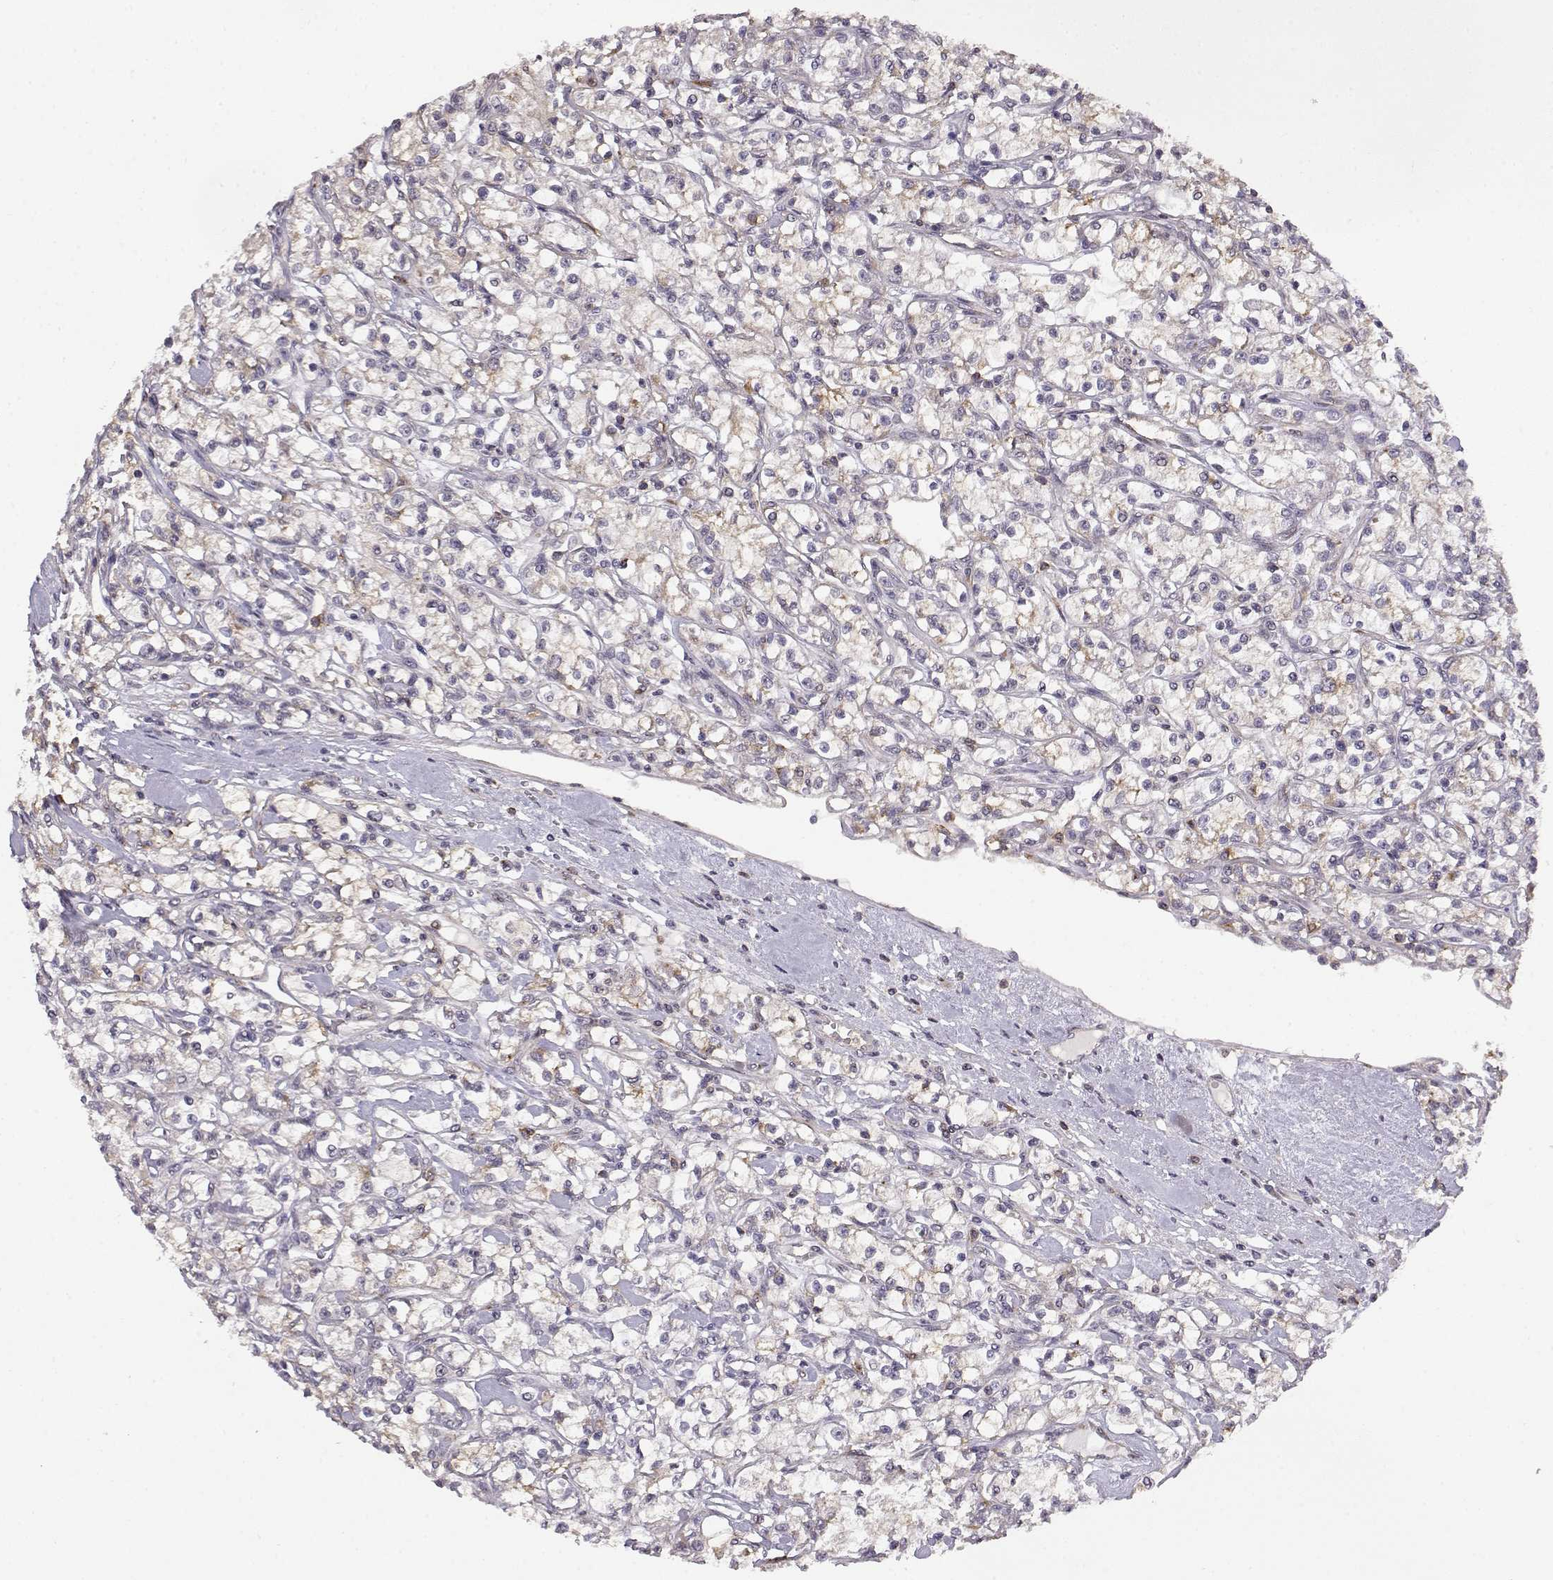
{"staining": {"intensity": "negative", "quantity": "none", "location": "none"}, "tissue": "renal cancer", "cell_type": "Tumor cells", "image_type": "cancer", "snomed": [{"axis": "morphology", "description": "Adenocarcinoma, NOS"}, {"axis": "topography", "description": "Kidney"}], "caption": "Immunohistochemistry (IHC) of human renal cancer reveals no expression in tumor cells.", "gene": "IFITM1", "patient": {"sex": "female", "age": 59}}